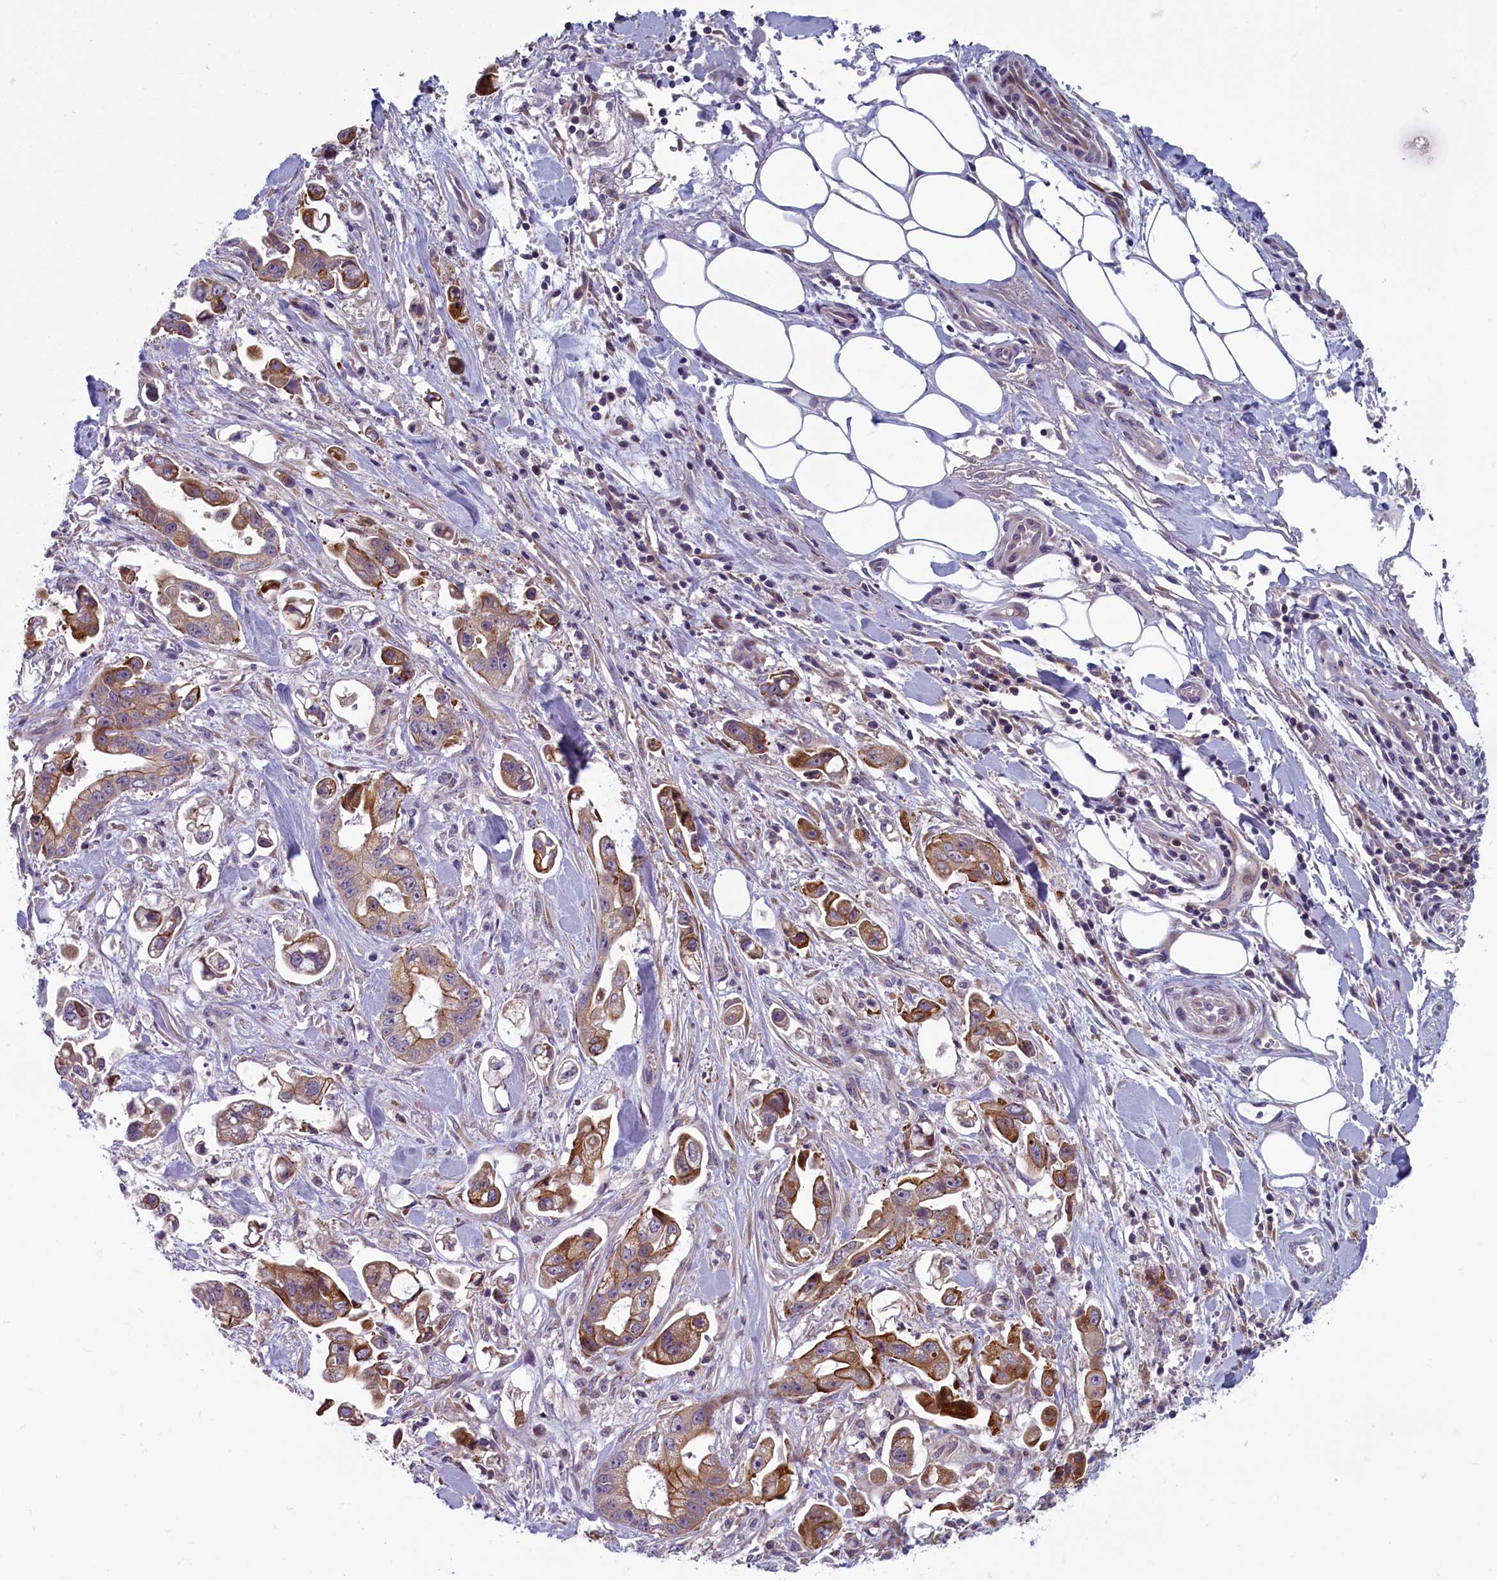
{"staining": {"intensity": "moderate", "quantity": ">75%", "location": "cytoplasmic/membranous"}, "tissue": "stomach cancer", "cell_type": "Tumor cells", "image_type": "cancer", "snomed": [{"axis": "morphology", "description": "Adenocarcinoma, NOS"}, {"axis": "topography", "description": "Stomach"}], "caption": "A photomicrograph of human stomach cancer stained for a protein reveals moderate cytoplasmic/membranous brown staining in tumor cells.", "gene": "ANKRD39", "patient": {"sex": "male", "age": 62}}